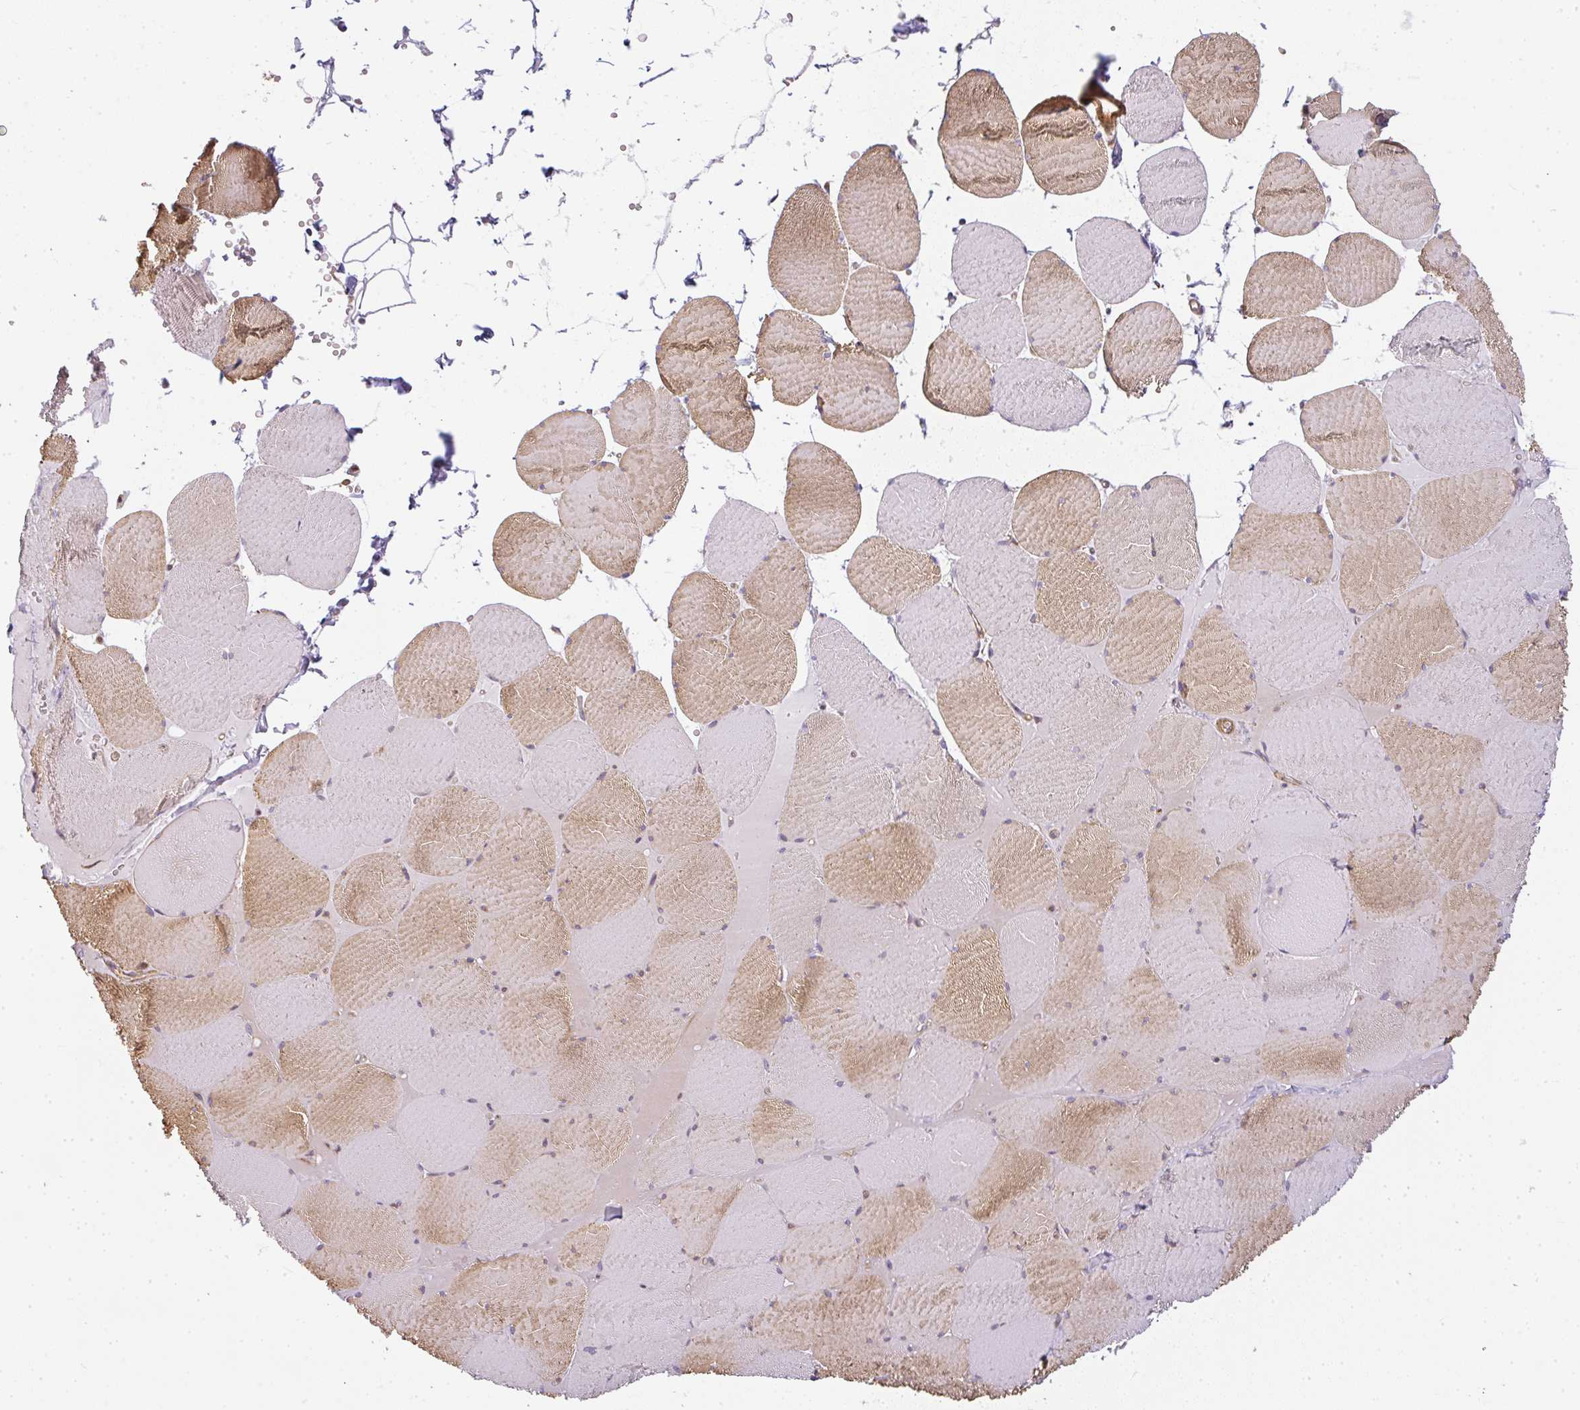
{"staining": {"intensity": "moderate", "quantity": "25%-75%", "location": "cytoplasmic/membranous"}, "tissue": "skeletal muscle", "cell_type": "Myocytes", "image_type": "normal", "snomed": [{"axis": "morphology", "description": "Normal tissue, NOS"}, {"axis": "topography", "description": "Skeletal muscle"}, {"axis": "topography", "description": "Head-Neck"}], "caption": "Immunohistochemistry (IHC) of normal skeletal muscle reveals medium levels of moderate cytoplasmic/membranous staining in about 25%-75% of myocytes. (DAB (3,3'-diaminobenzidine) IHC, brown staining for protein, blue staining for nuclei).", "gene": "SULF1", "patient": {"sex": "male", "age": 66}}